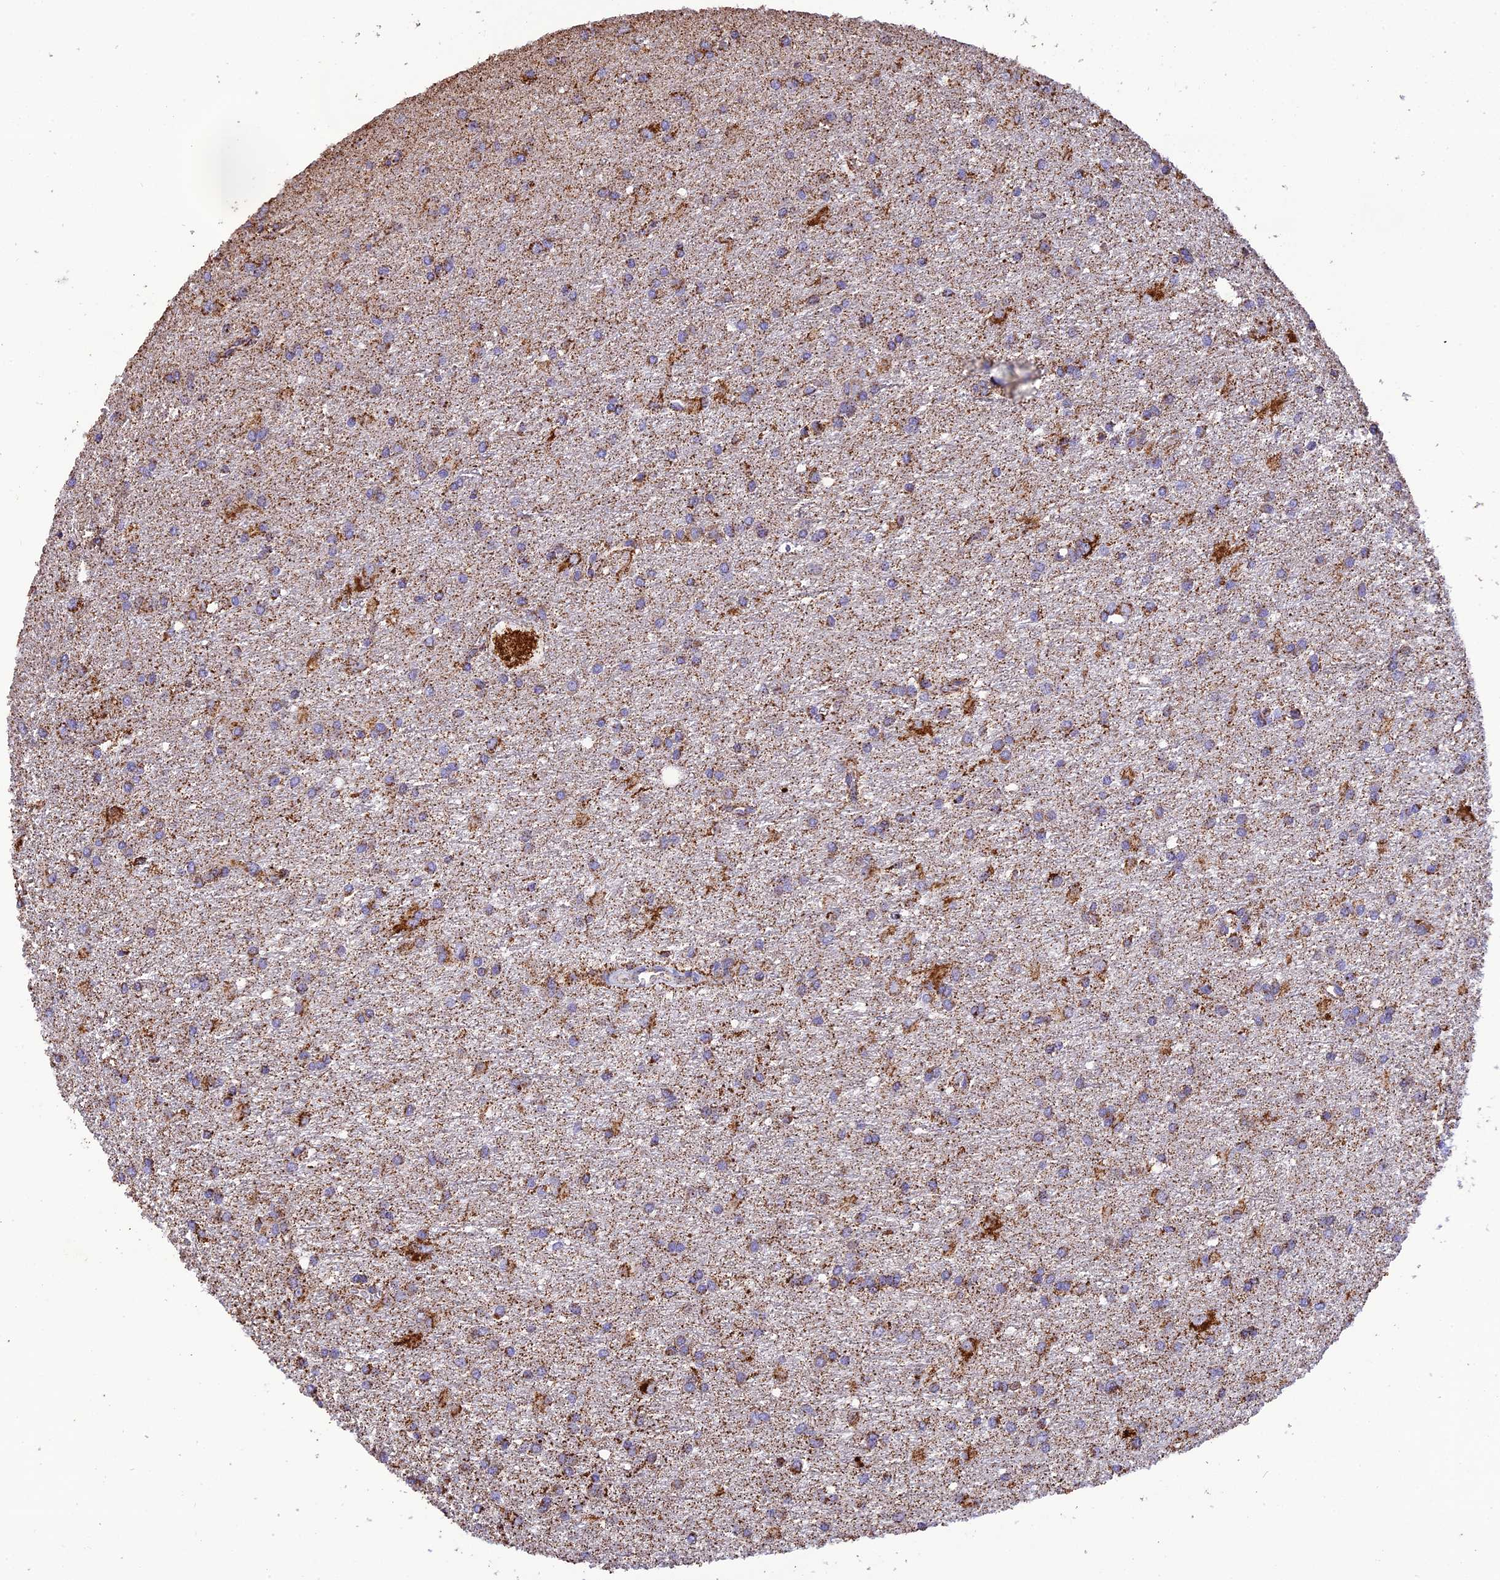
{"staining": {"intensity": "moderate", "quantity": "<25%", "location": "cytoplasmic/membranous"}, "tissue": "glioma", "cell_type": "Tumor cells", "image_type": "cancer", "snomed": [{"axis": "morphology", "description": "Glioma, malignant, High grade"}, {"axis": "topography", "description": "Brain"}], "caption": "DAB immunohistochemical staining of human malignant glioma (high-grade) reveals moderate cytoplasmic/membranous protein positivity in about <25% of tumor cells.", "gene": "KCNG1", "patient": {"sex": "female", "age": 50}}